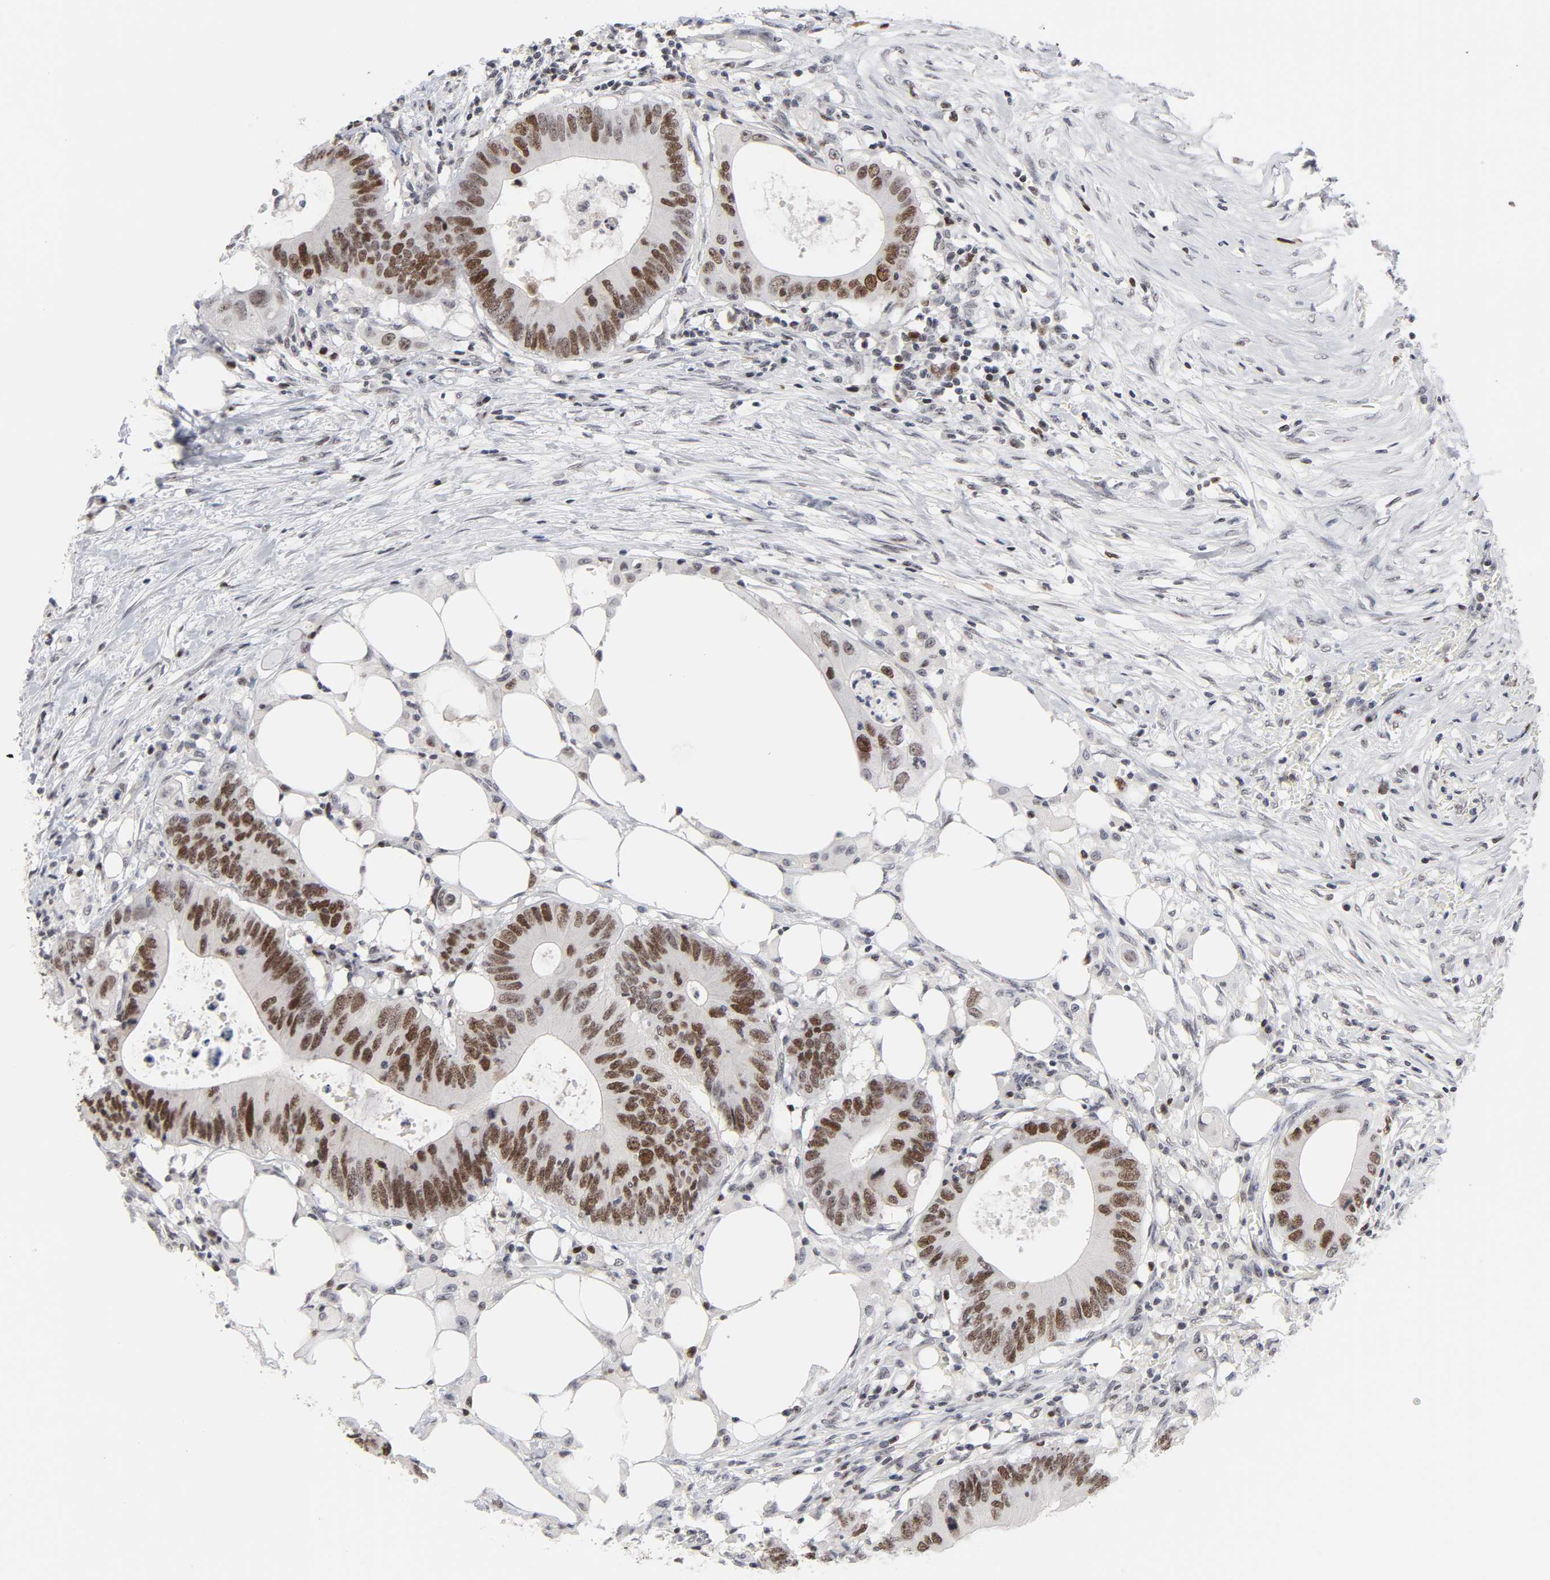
{"staining": {"intensity": "moderate", "quantity": "25%-75%", "location": "nuclear"}, "tissue": "colorectal cancer", "cell_type": "Tumor cells", "image_type": "cancer", "snomed": [{"axis": "morphology", "description": "Adenocarcinoma, NOS"}, {"axis": "topography", "description": "Colon"}], "caption": "The histopathology image displays a brown stain indicating the presence of a protein in the nuclear of tumor cells in colorectal cancer (adenocarcinoma).", "gene": "RFC4", "patient": {"sex": "male", "age": 71}}